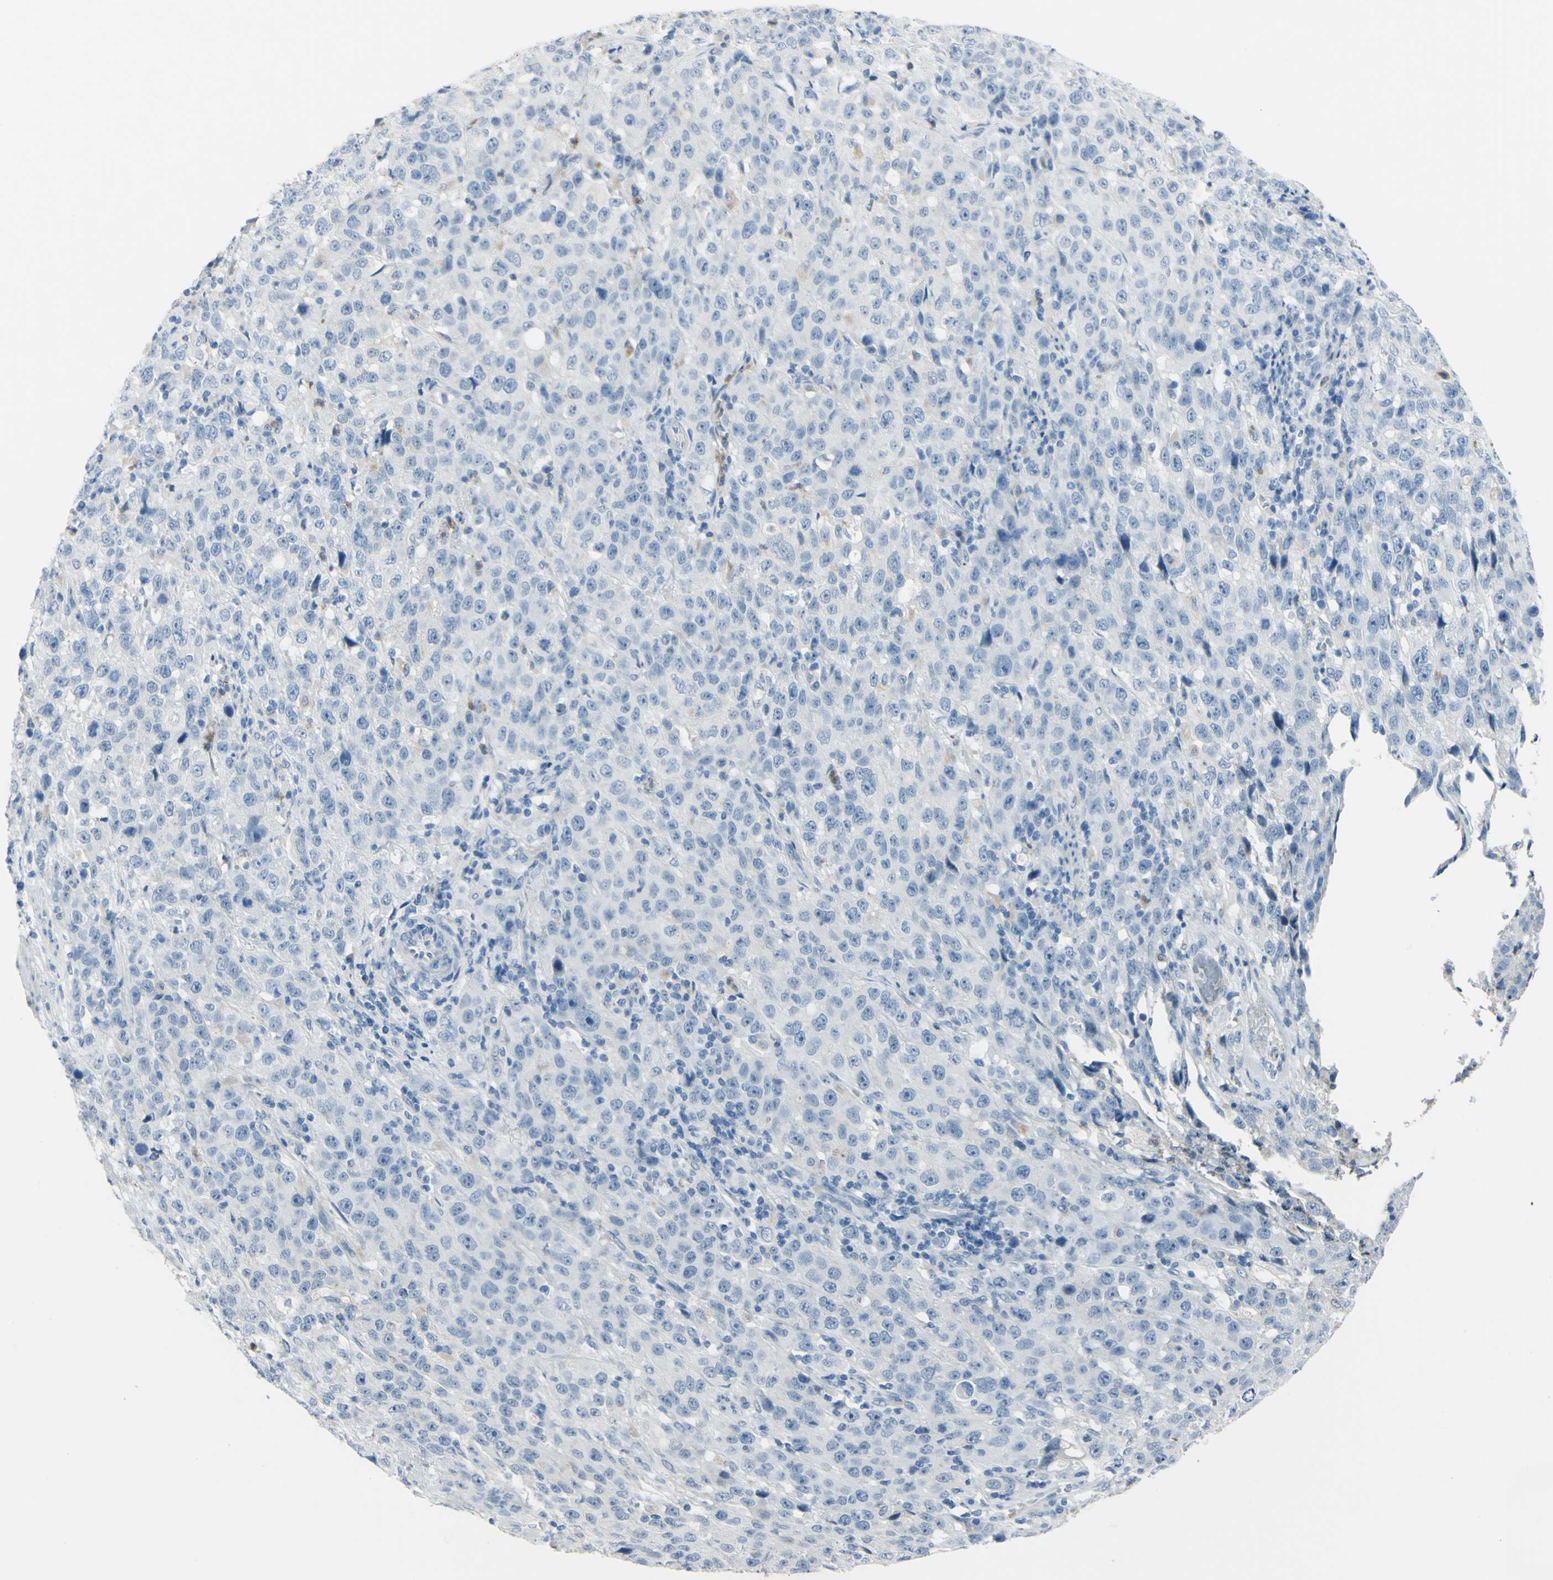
{"staining": {"intensity": "negative", "quantity": "none", "location": "none"}, "tissue": "stomach cancer", "cell_type": "Tumor cells", "image_type": "cancer", "snomed": [{"axis": "morphology", "description": "Normal tissue, NOS"}, {"axis": "morphology", "description": "Adenocarcinoma, NOS"}, {"axis": "topography", "description": "Stomach"}], "caption": "Human adenocarcinoma (stomach) stained for a protein using IHC displays no expression in tumor cells.", "gene": "ZNF557", "patient": {"sex": "male", "age": 48}}